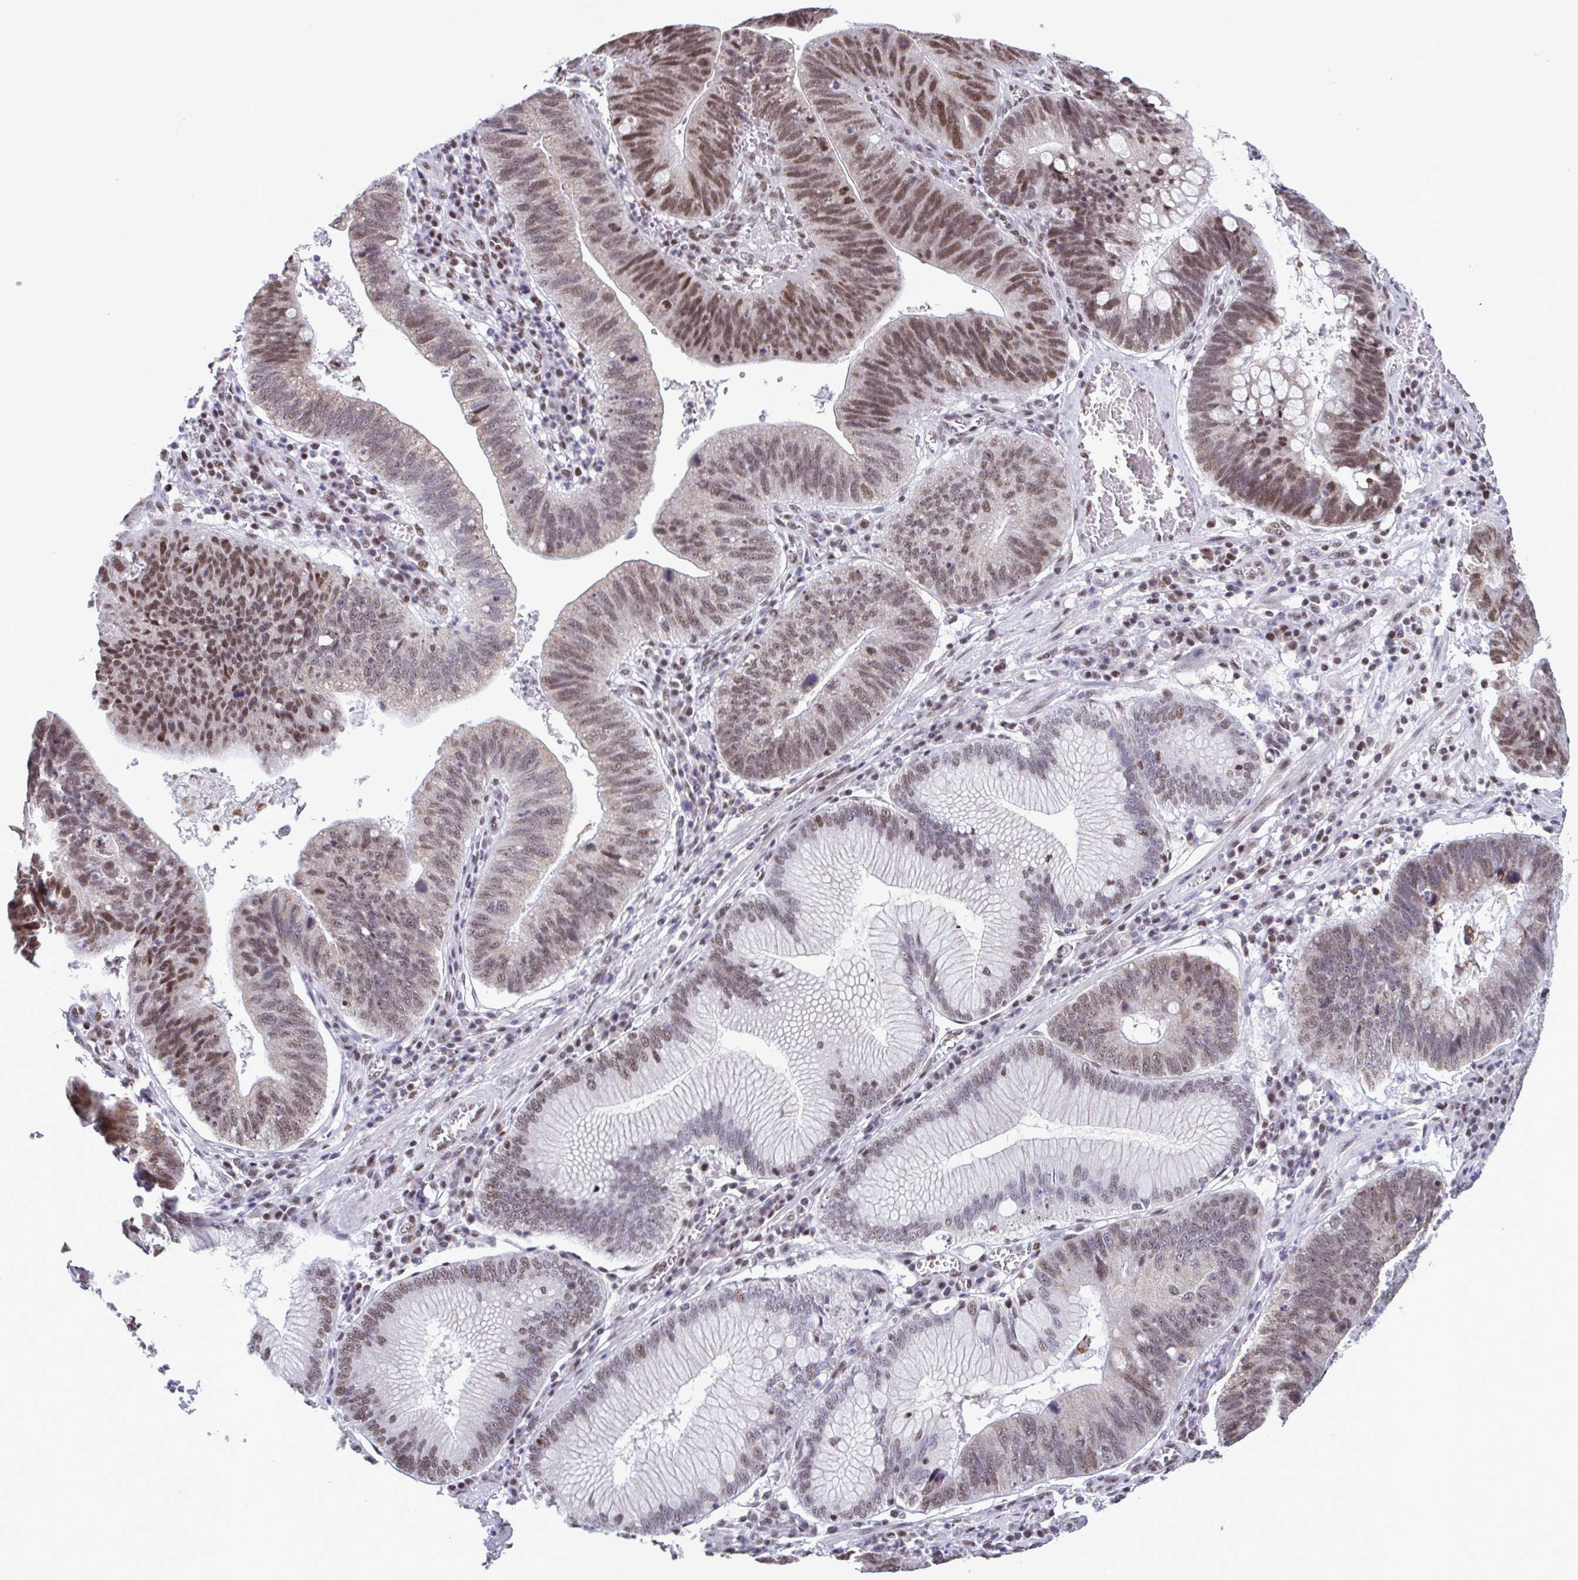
{"staining": {"intensity": "moderate", "quantity": ">75%", "location": "nuclear"}, "tissue": "stomach cancer", "cell_type": "Tumor cells", "image_type": "cancer", "snomed": [{"axis": "morphology", "description": "Adenocarcinoma, NOS"}, {"axis": "topography", "description": "Stomach"}], "caption": "An image showing moderate nuclear staining in about >75% of tumor cells in adenocarcinoma (stomach), as visualized by brown immunohistochemical staining.", "gene": "TIMM21", "patient": {"sex": "male", "age": 59}}